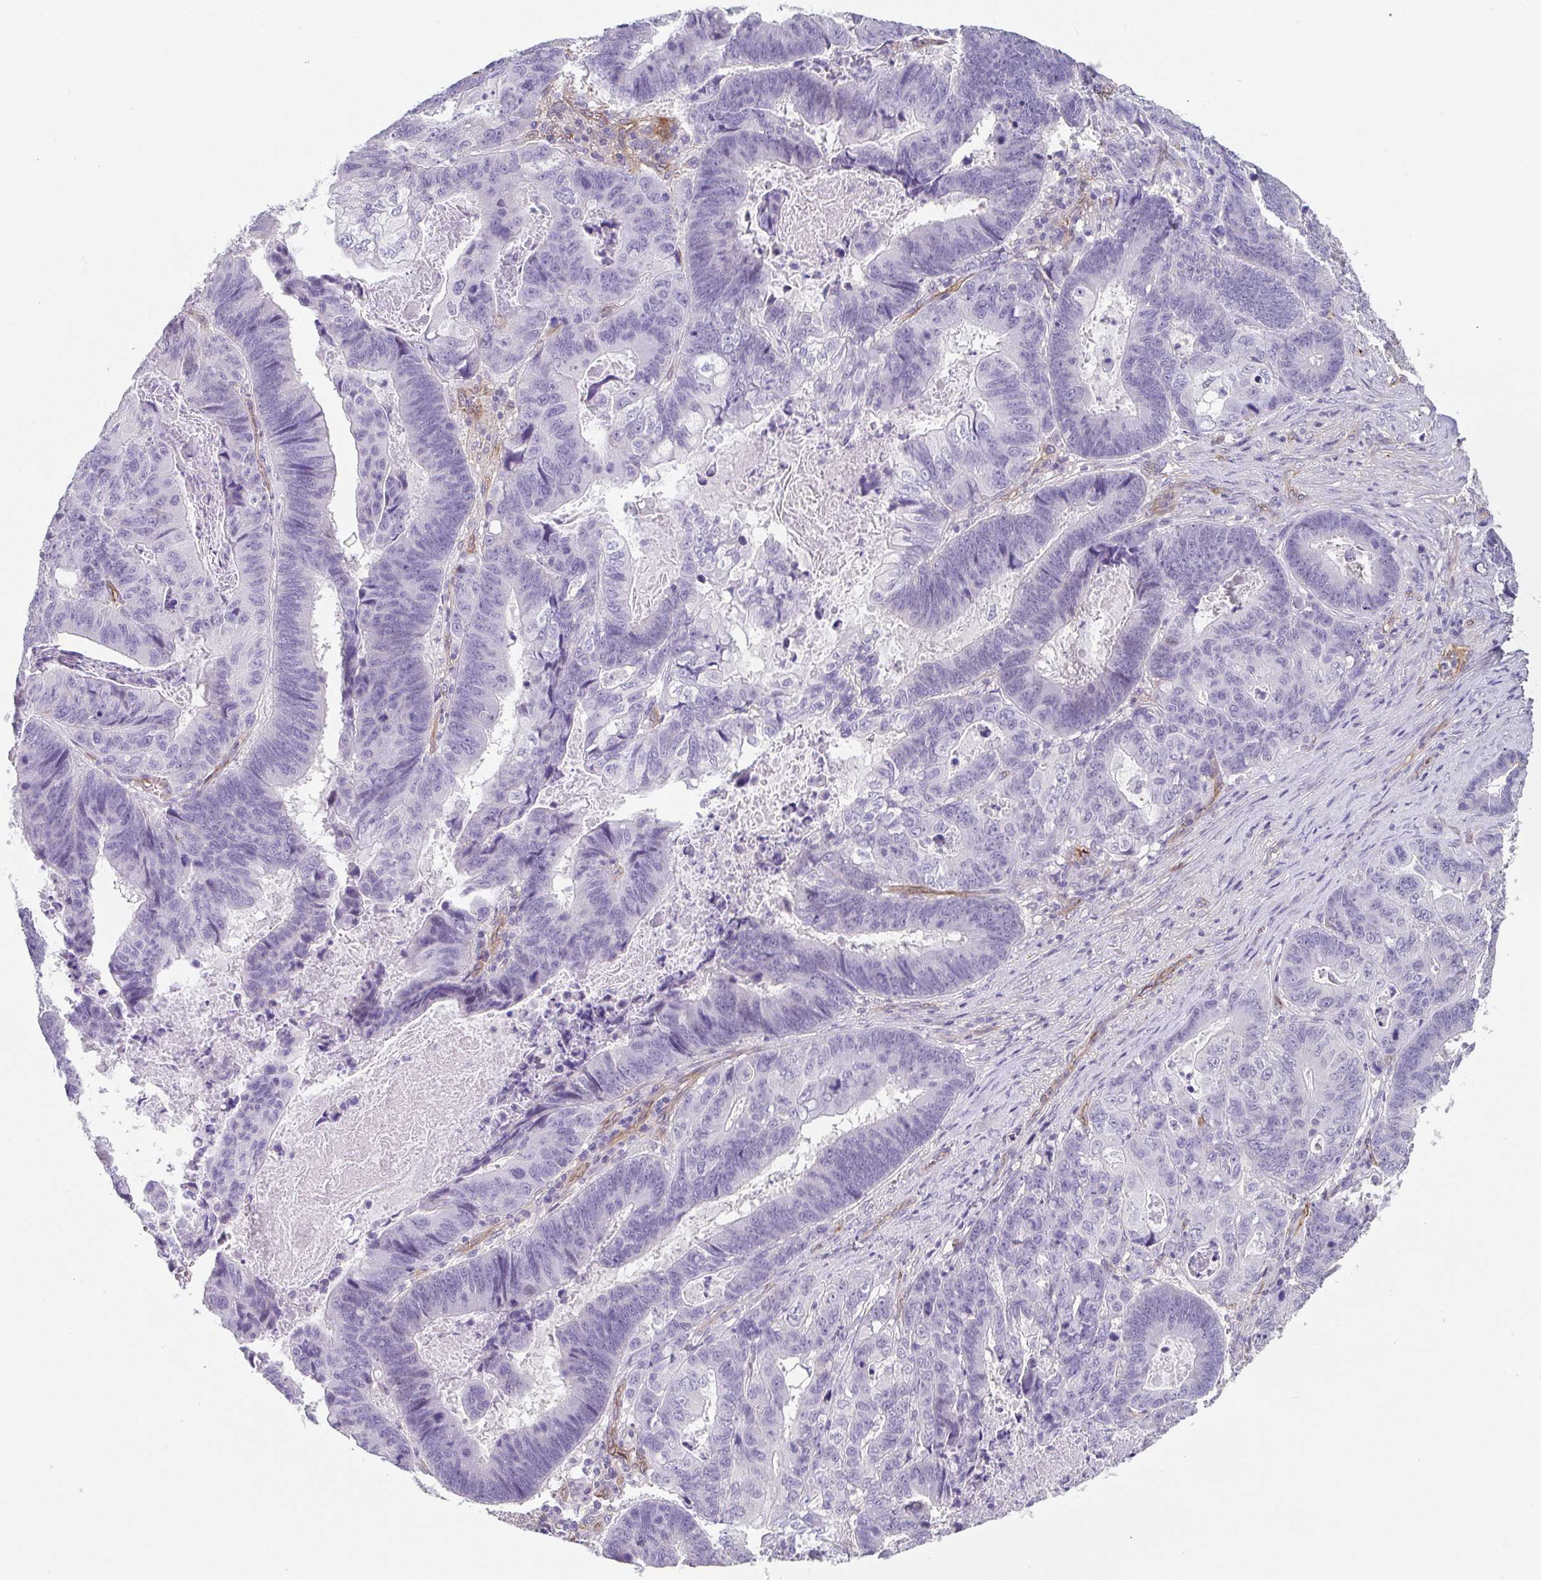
{"staining": {"intensity": "negative", "quantity": "none", "location": "none"}, "tissue": "lung cancer", "cell_type": "Tumor cells", "image_type": "cancer", "snomed": [{"axis": "morphology", "description": "Aneuploidy"}, {"axis": "morphology", "description": "Adenocarcinoma, NOS"}, {"axis": "morphology", "description": "Adenocarcinoma primary or metastatic"}, {"axis": "topography", "description": "Lung"}], "caption": "Immunohistochemistry (IHC) micrograph of human lung cancer stained for a protein (brown), which exhibits no staining in tumor cells.", "gene": "DBN1", "patient": {"sex": "female", "age": 75}}